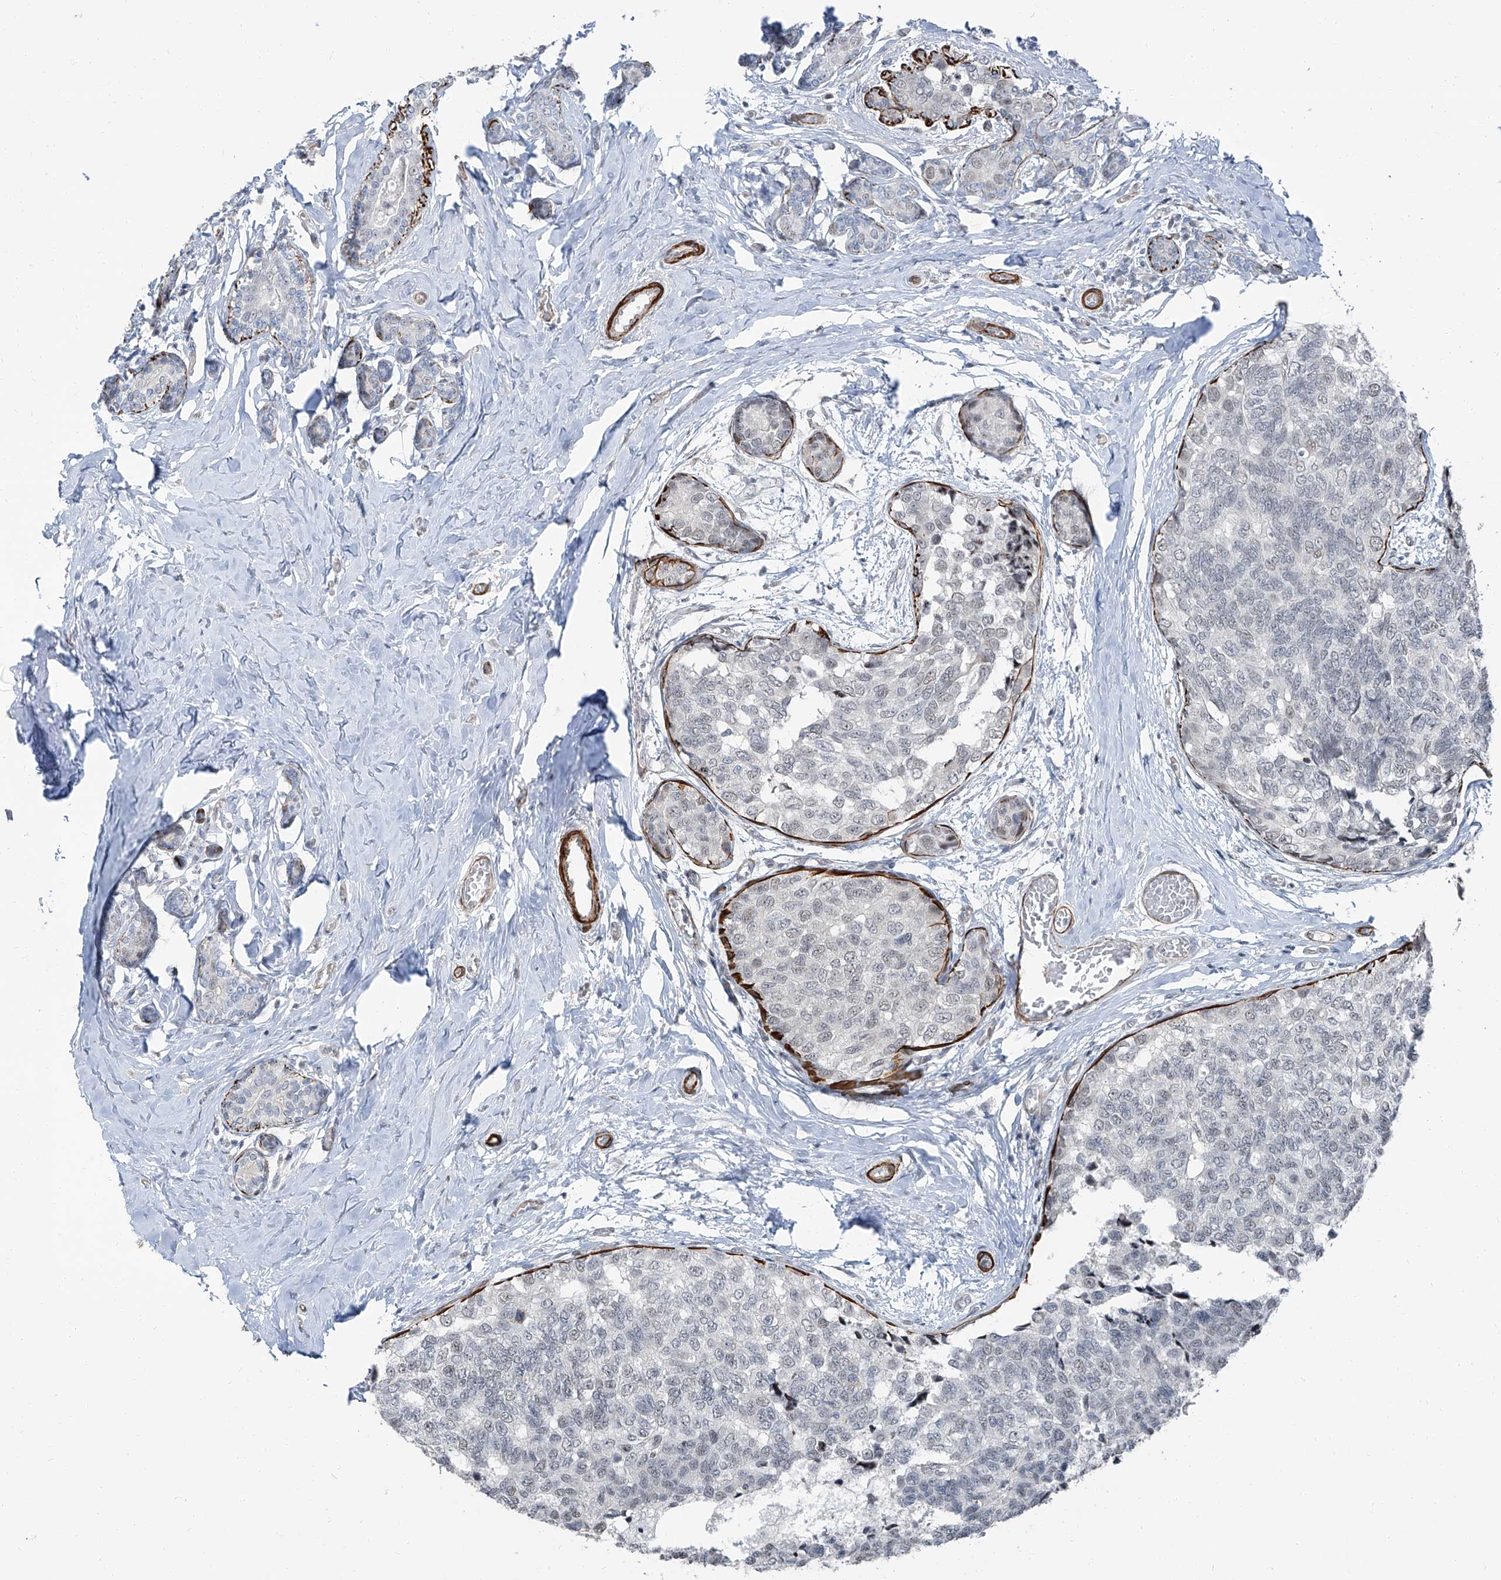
{"staining": {"intensity": "weak", "quantity": "25%-75%", "location": "nuclear"}, "tissue": "breast cancer", "cell_type": "Tumor cells", "image_type": "cancer", "snomed": [{"axis": "morphology", "description": "Normal tissue, NOS"}, {"axis": "morphology", "description": "Duct carcinoma"}, {"axis": "topography", "description": "Breast"}], "caption": "A micrograph of human breast invasive ductal carcinoma stained for a protein shows weak nuclear brown staining in tumor cells.", "gene": "TXLNB", "patient": {"sex": "female", "age": 43}}